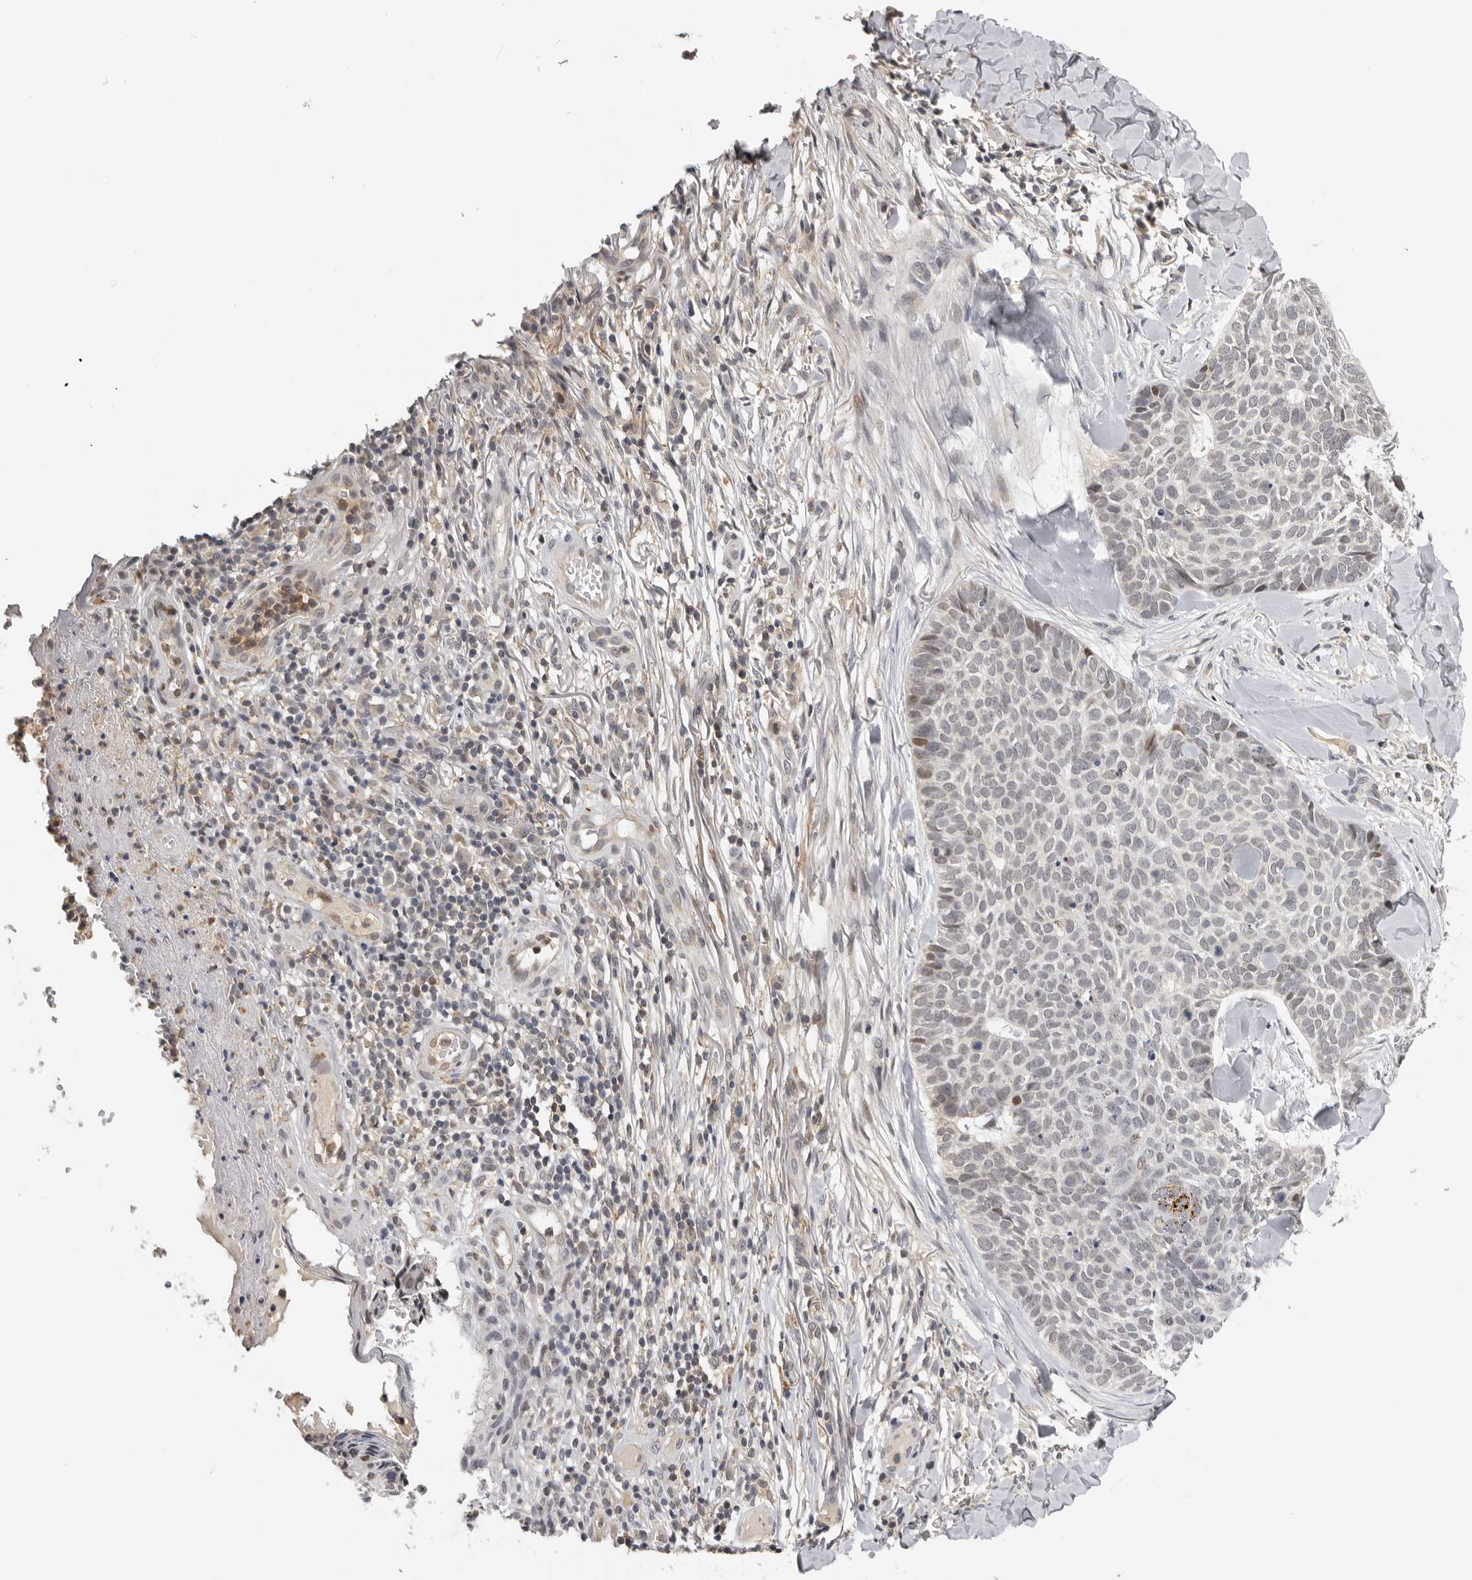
{"staining": {"intensity": "negative", "quantity": "none", "location": "none"}, "tissue": "skin cancer", "cell_type": "Tumor cells", "image_type": "cancer", "snomed": [{"axis": "morphology", "description": "Normal tissue, NOS"}, {"axis": "morphology", "description": "Basal cell carcinoma"}, {"axis": "topography", "description": "Skin"}], "caption": "Skin cancer (basal cell carcinoma) was stained to show a protein in brown. There is no significant expression in tumor cells. (Stains: DAB immunohistochemistry (IHC) with hematoxylin counter stain, Microscopy: brightfield microscopy at high magnification).", "gene": "KIF2B", "patient": {"sex": "male", "age": 67}}